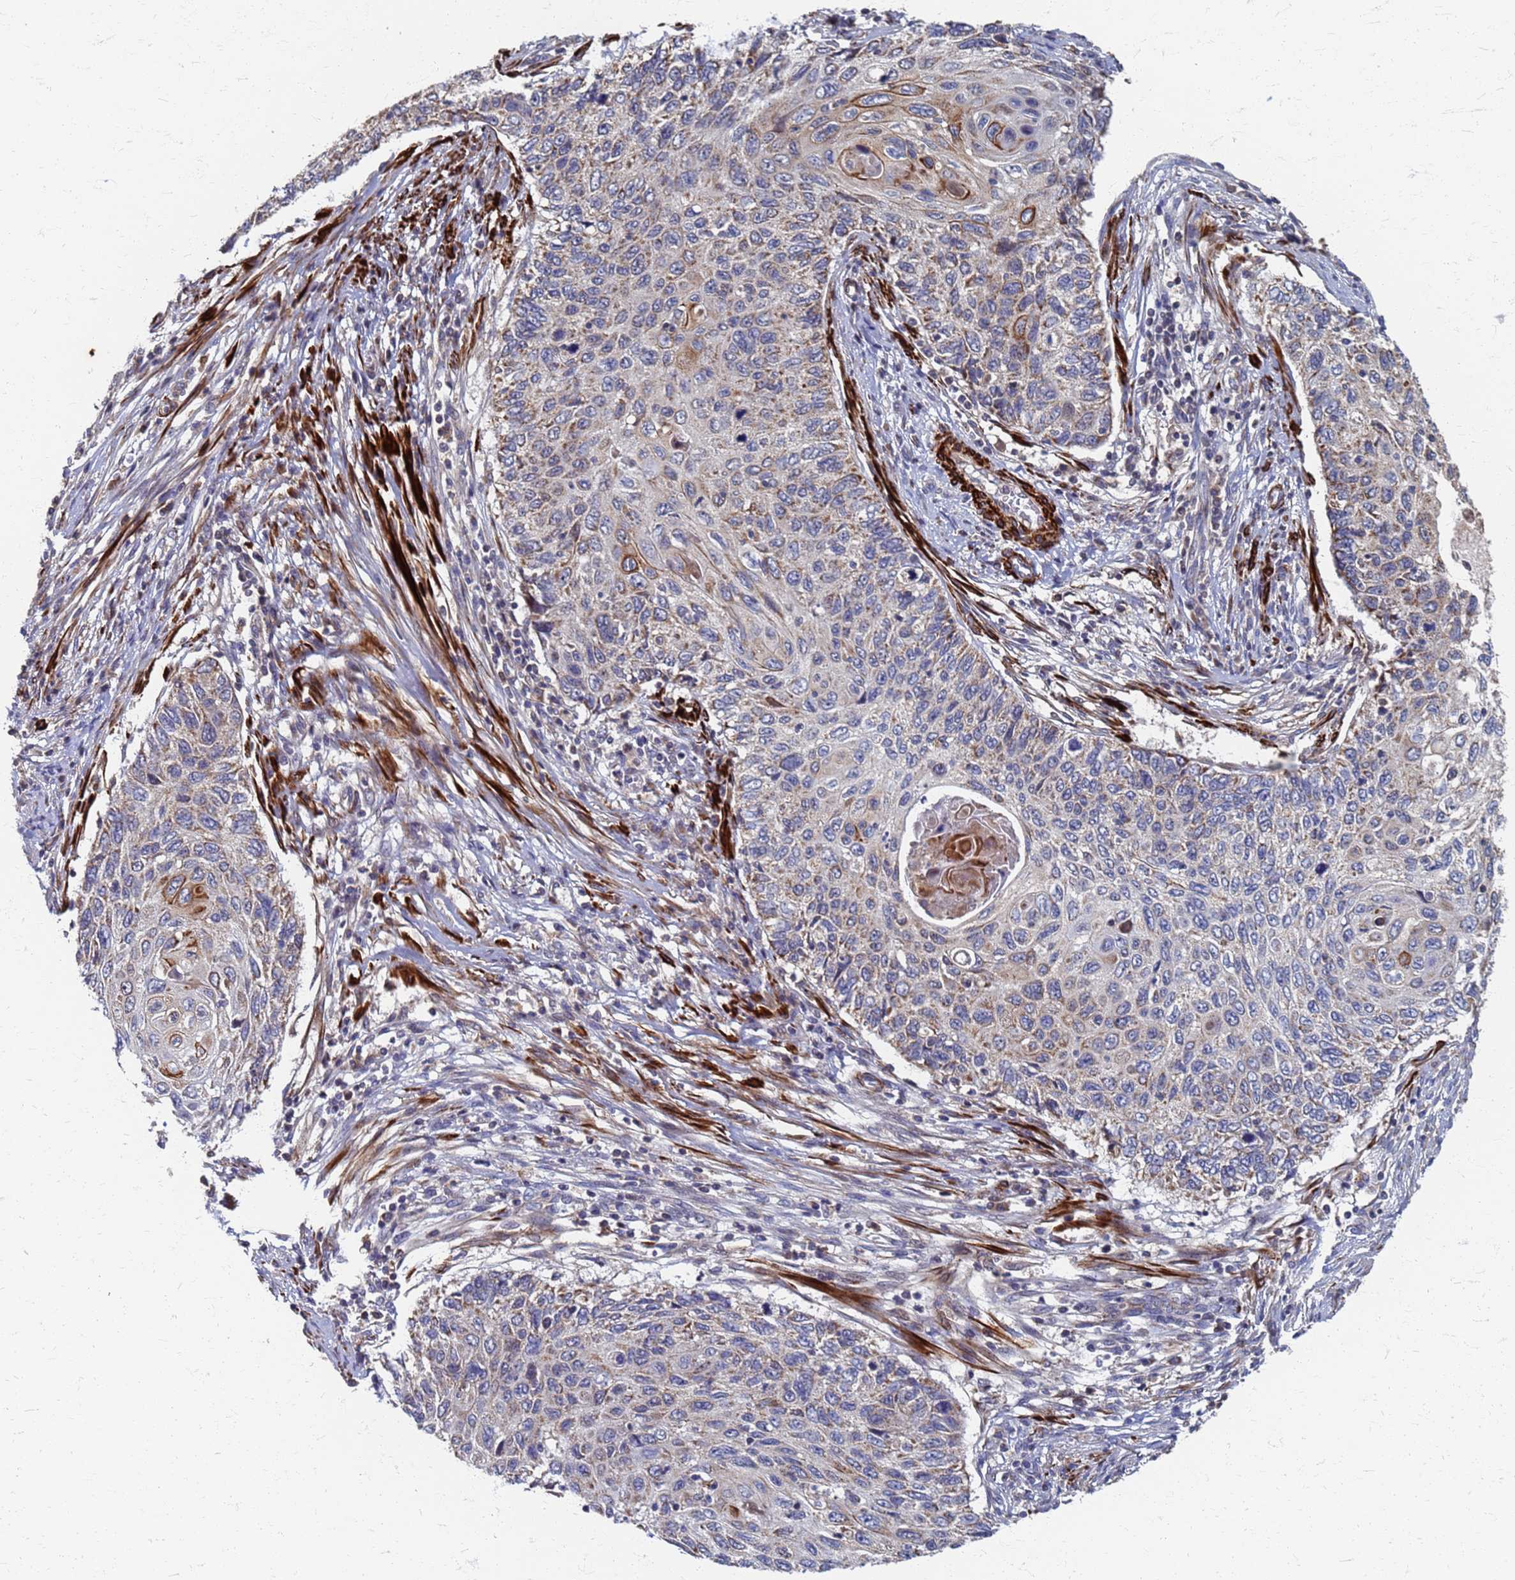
{"staining": {"intensity": "moderate", "quantity": "<25%", "location": "cytoplasmic/membranous"}, "tissue": "cervical cancer", "cell_type": "Tumor cells", "image_type": "cancer", "snomed": [{"axis": "morphology", "description": "Squamous cell carcinoma, NOS"}, {"axis": "topography", "description": "Cervix"}], "caption": "A low amount of moderate cytoplasmic/membranous positivity is identified in approximately <25% of tumor cells in cervical cancer (squamous cell carcinoma) tissue.", "gene": "ATPAF1", "patient": {"sex": "female", "age": 70}}